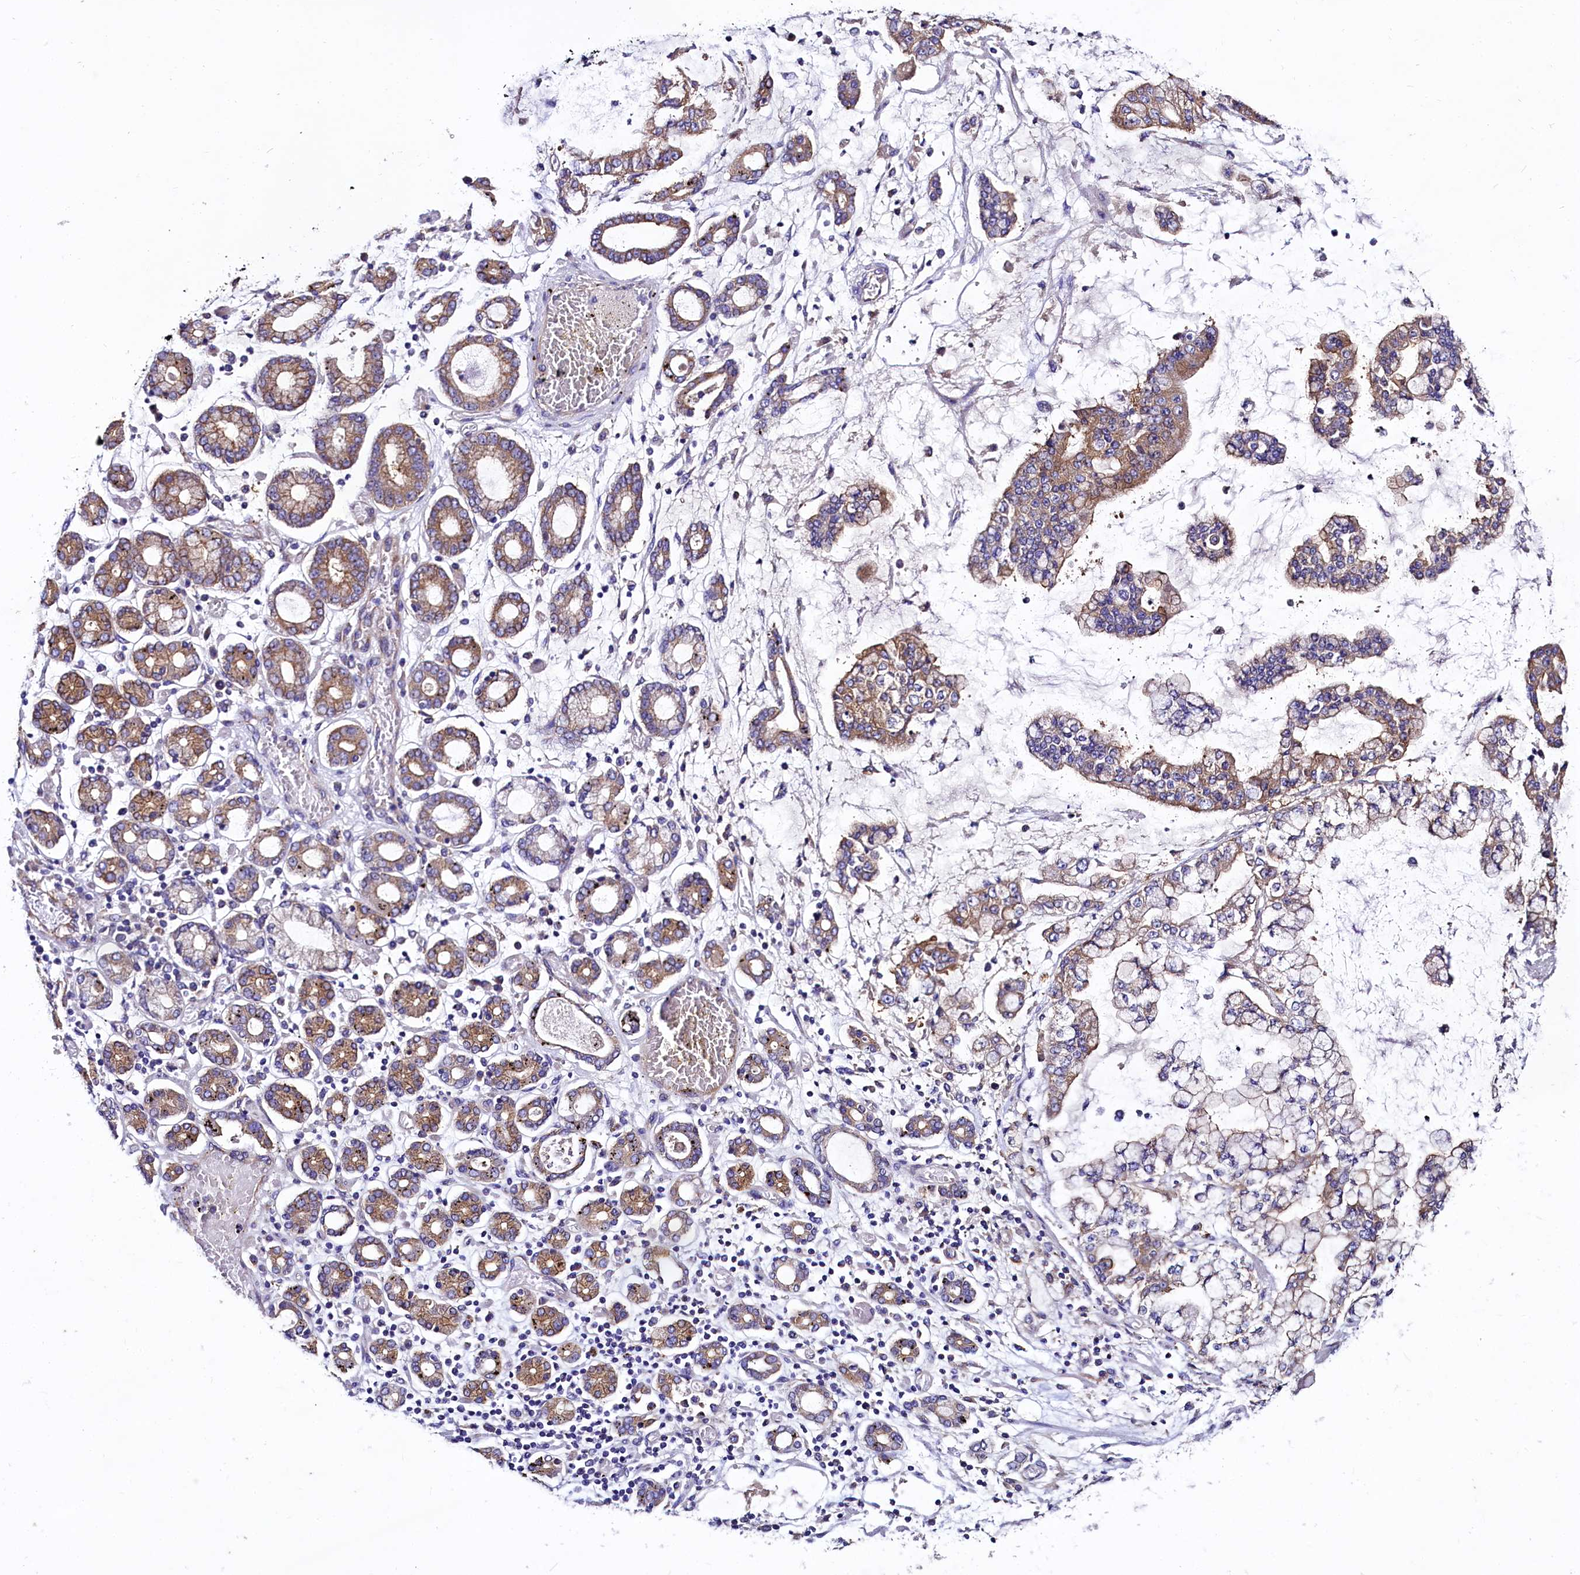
{"staining": {"intensity": "moderate", "quantity": ">75%", "location": "cytoplasmic/membranous"}, "tissue": "stomach cancer", "cell_type": "Tumor cells", "image_type": "cancer", "snomed": [{"axis": "morphology", "description": "Normal tissue, NOS"}, {"axis": "morphology", "description": "Adenocarcinoma, NOS"}, {"axis": "topography", "description": "Stomach, upper"}, {"axis": "topography", "description": "Stomach"}], "caption": "A brown stain highlights moderate cytoplasmic/membranous positivity of a protein in human adenocarcinoma (stomach) tumor cells.", "gene": "QARS1", "patient": {"sex": "male", "age": 76}}